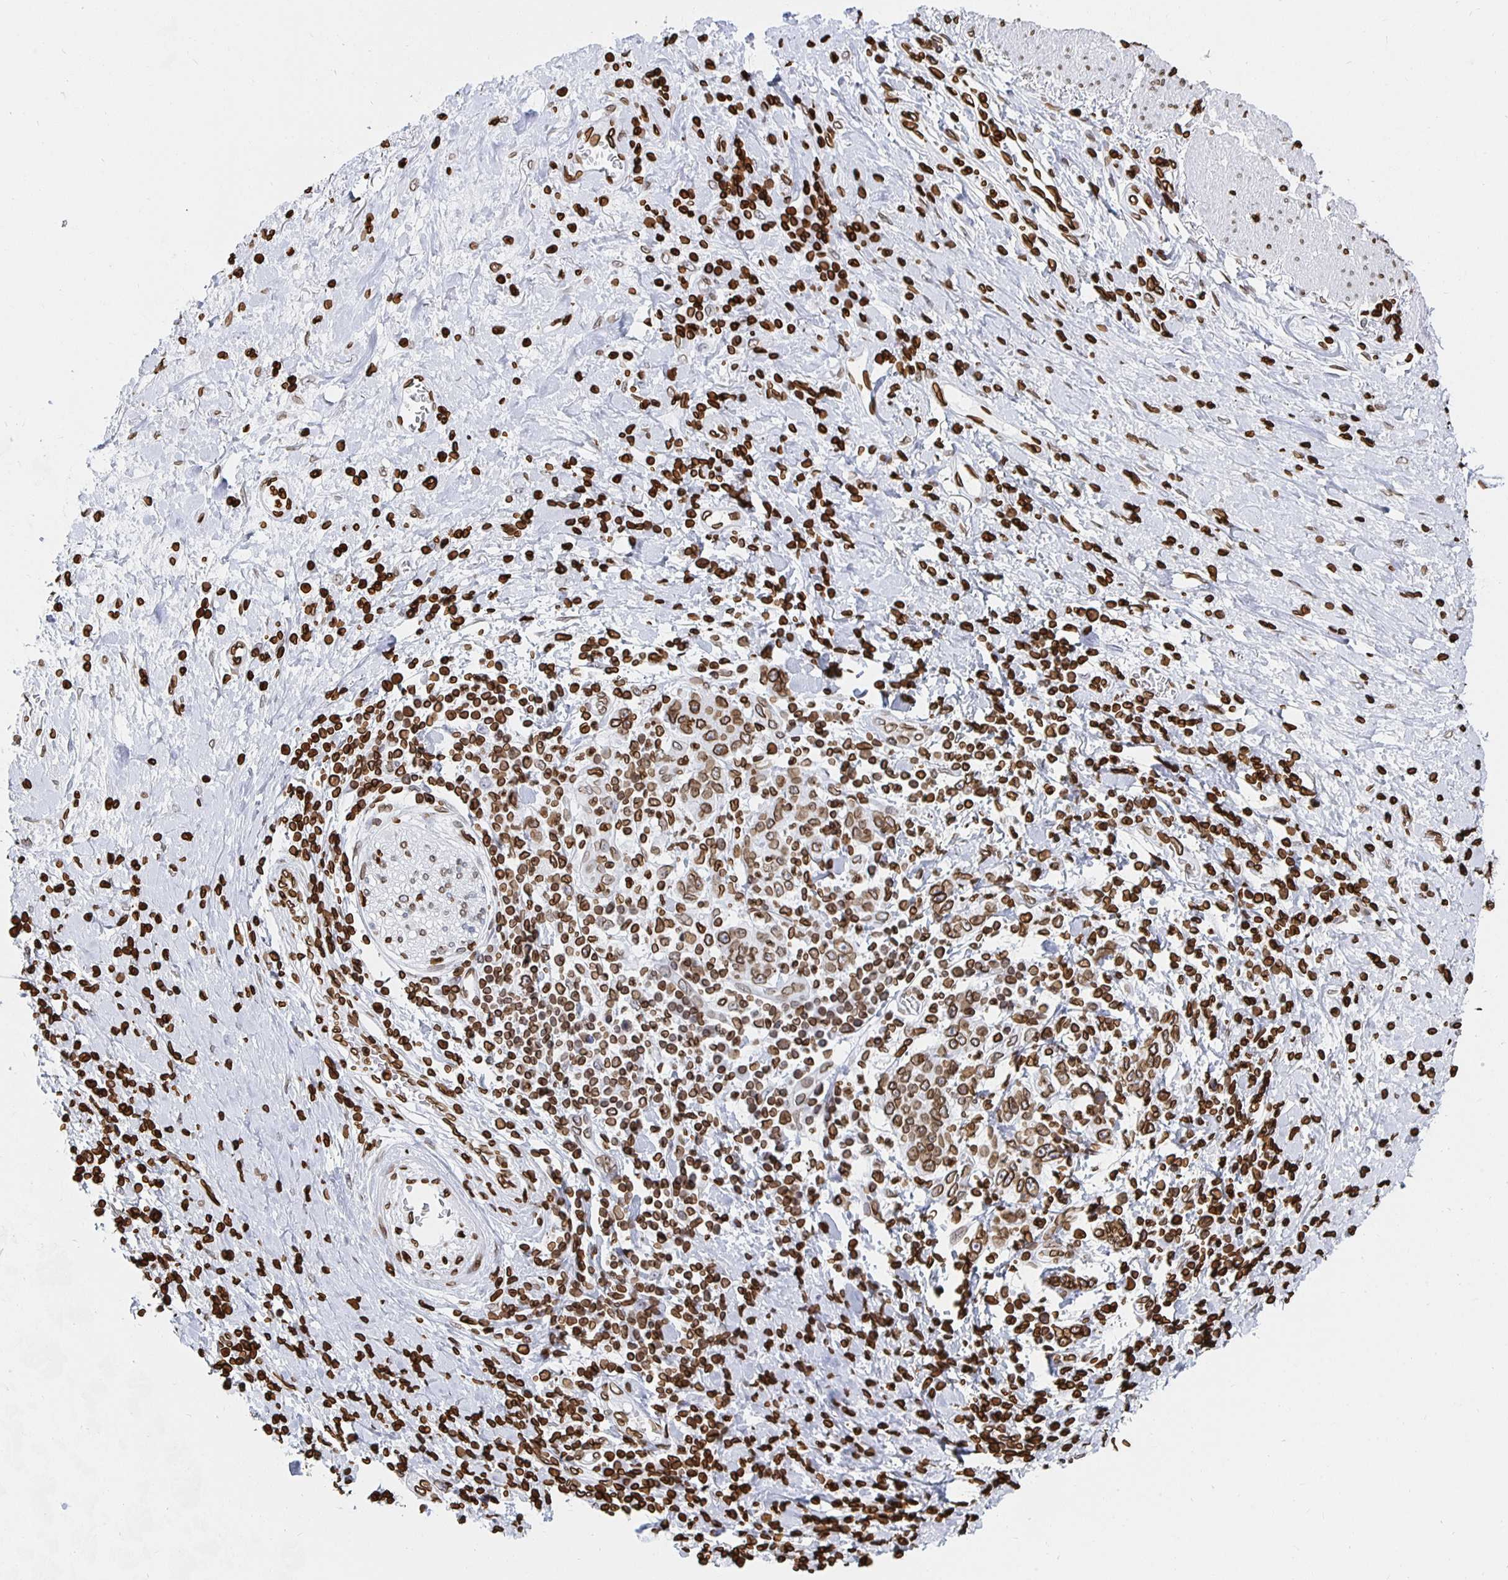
{"staining": {"intensity": "moderate", "quantity": ">75%", "location": "cytoplasmic/membranous,nuclear"}, "tissue": "stomach cancer", "cell_type": "Tumor cells", "image_type": "cancer", "snomed": [{"axis": "morphology", "description": "Normal tissue, NOS"}, {"axis": "morphology", "description": "Adenocarcinoma, NOS"}, {"axis": "topography", "description": "Stomach, upper"}, {"axis": "topography", "description": "Stomach"}], "caption": "DAB (3,3'-diaminobenzidine) immunohistochemical staining of human stomach cancer (adenocarcinoma) exhibits moderate cytoplasmic/membranous and nuclear protein expression in about >75% of tumor cells.", "gene": "LMNB1", "patient": {"sex": "male", "age": 59}}